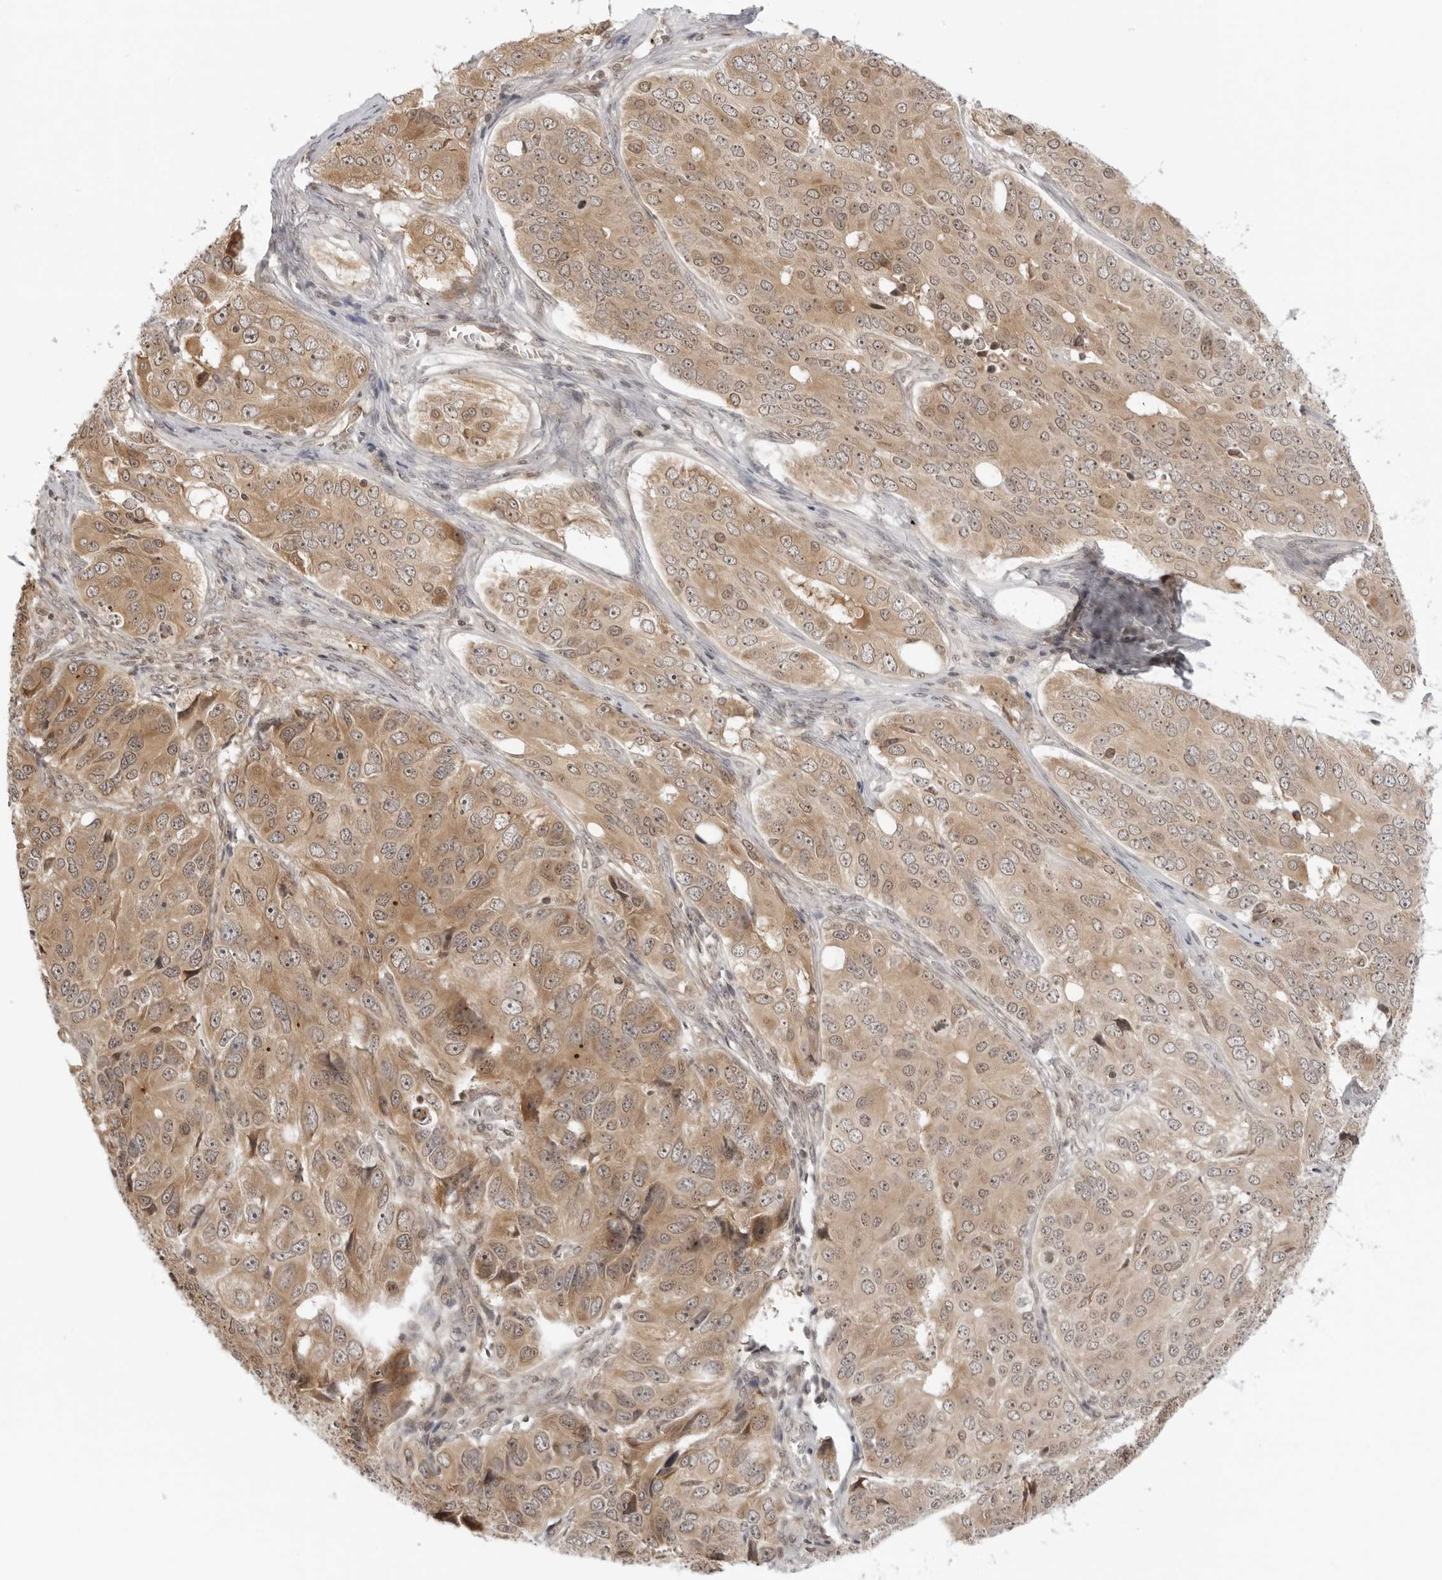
{"staining": {"intensity": "moderate", "quantity": ">75%", "location": "cytoplasmic/membranous"}, "tissue": "ovarian cancer", "cell_type": "Tumor cells", "image_type": "cancer", "snomed": [{"axis": "morphology", "description": "Carcinoma, endometroid"}, {"axis": "topography", "description": "Ovary"}], "caption": "Immunohistochemical staining of human ovarian endometroid carcinoma demonstrates medium levels of moderate cytoplasmic/membranous expression in approximately >75% of tumor cells. (Brightfield microscopy of DAB IHC at high magnification).", "gene": "PRRC2C", "patient": {"sex": "female", "age": 51}}